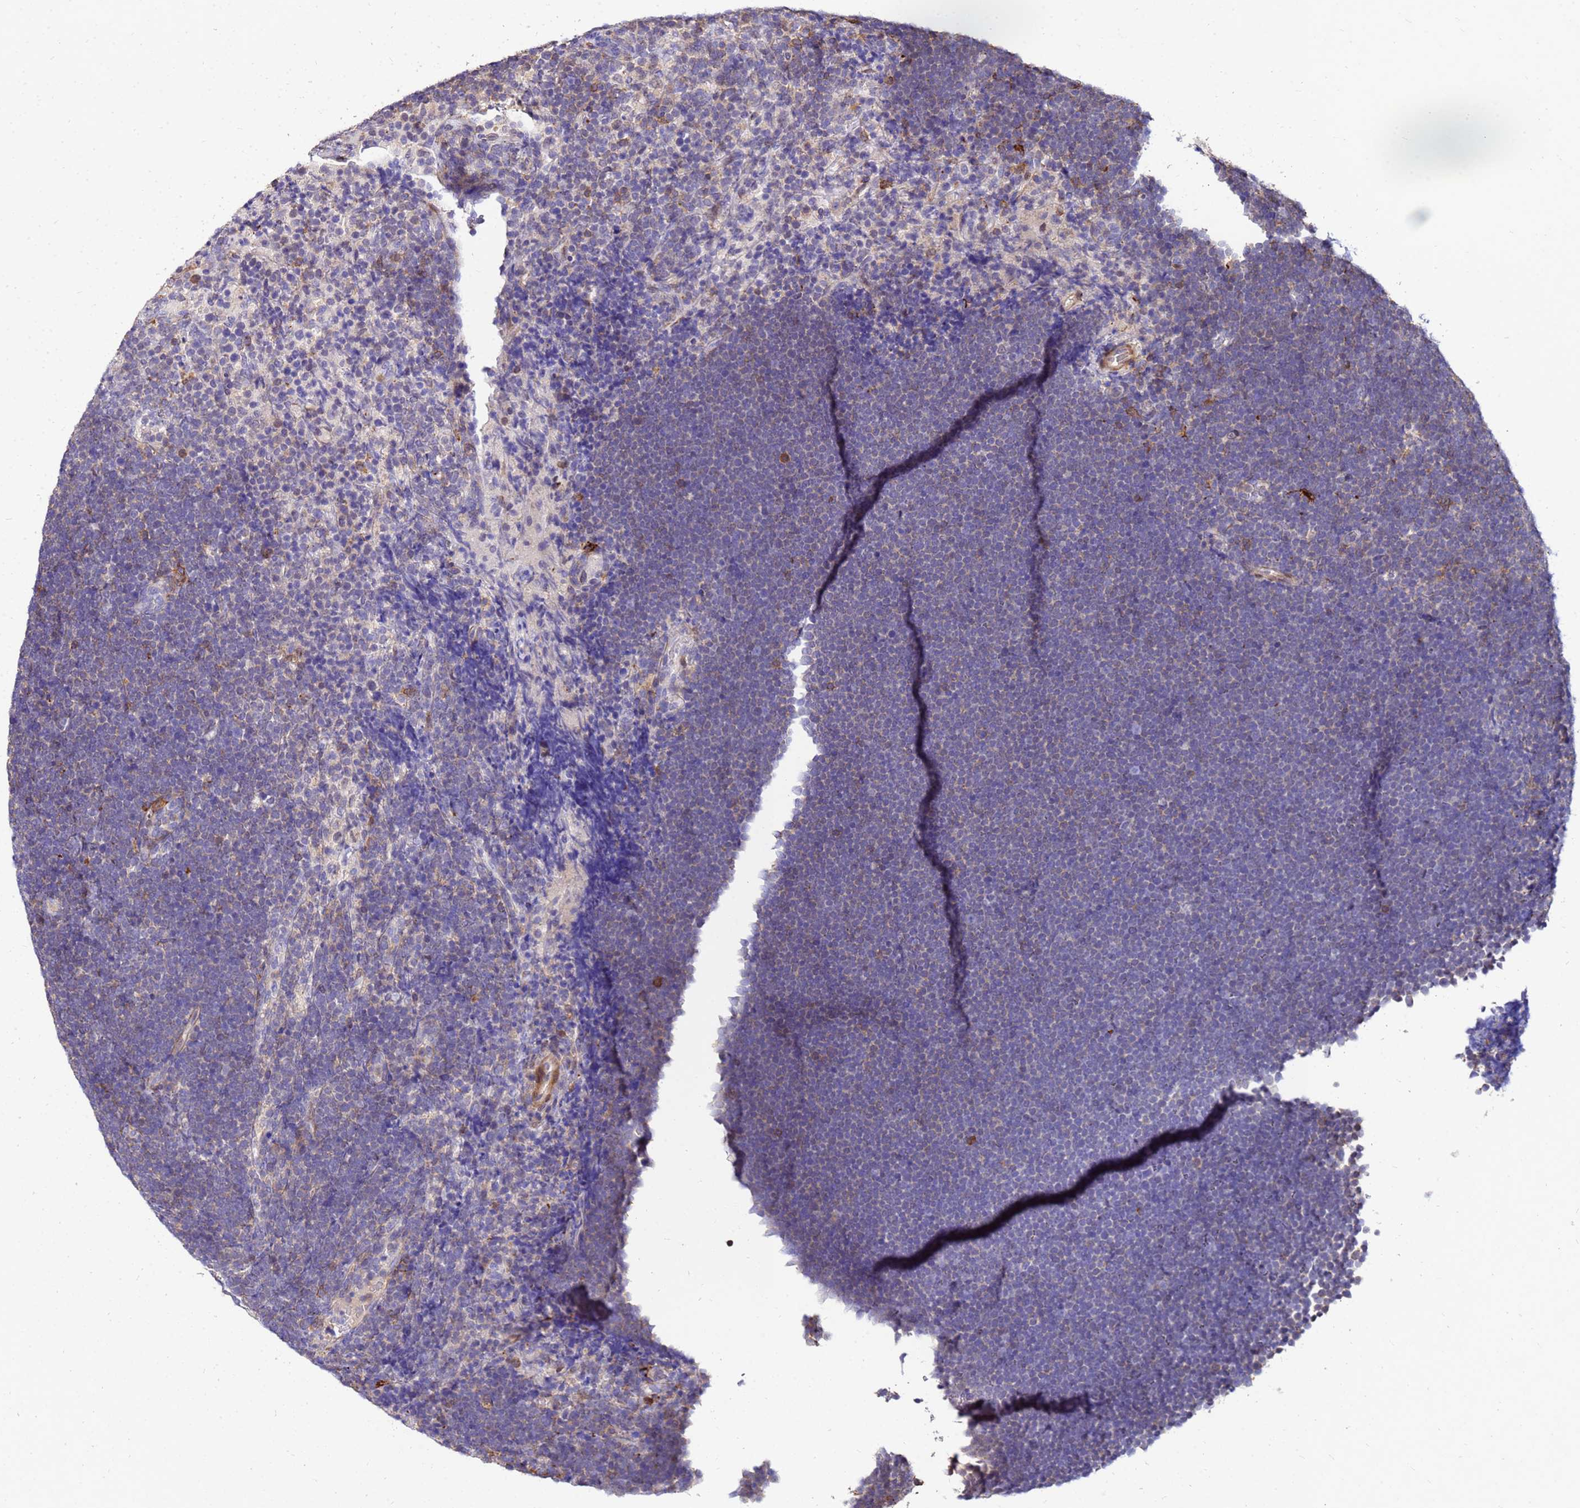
{"staining": {"intensity": "weak", "quantity": "<25%", "location": "cytoplasmic/membranous"}, "tissue": "lymphoma", "cell_type": "Tumor cells", "image_type": "cancer", "snomed": [{"axis": "morphology", "description": "Malignant lymphoma, non-Hodgkin's type, High grade"}, {"axis": "topography", "description": "Lymph node"}], "caption": "Immunohistochemical staining of high-grade malignant lymphoma, non-Hodgkin's type demonstrates no significant expression in tumor cells. (DAB (3,3'-diaminobenzidine) immunohistochemistry, high magnification).", "gene": "DBNDD2", "patient": {"sex": "male", "age": 13}}